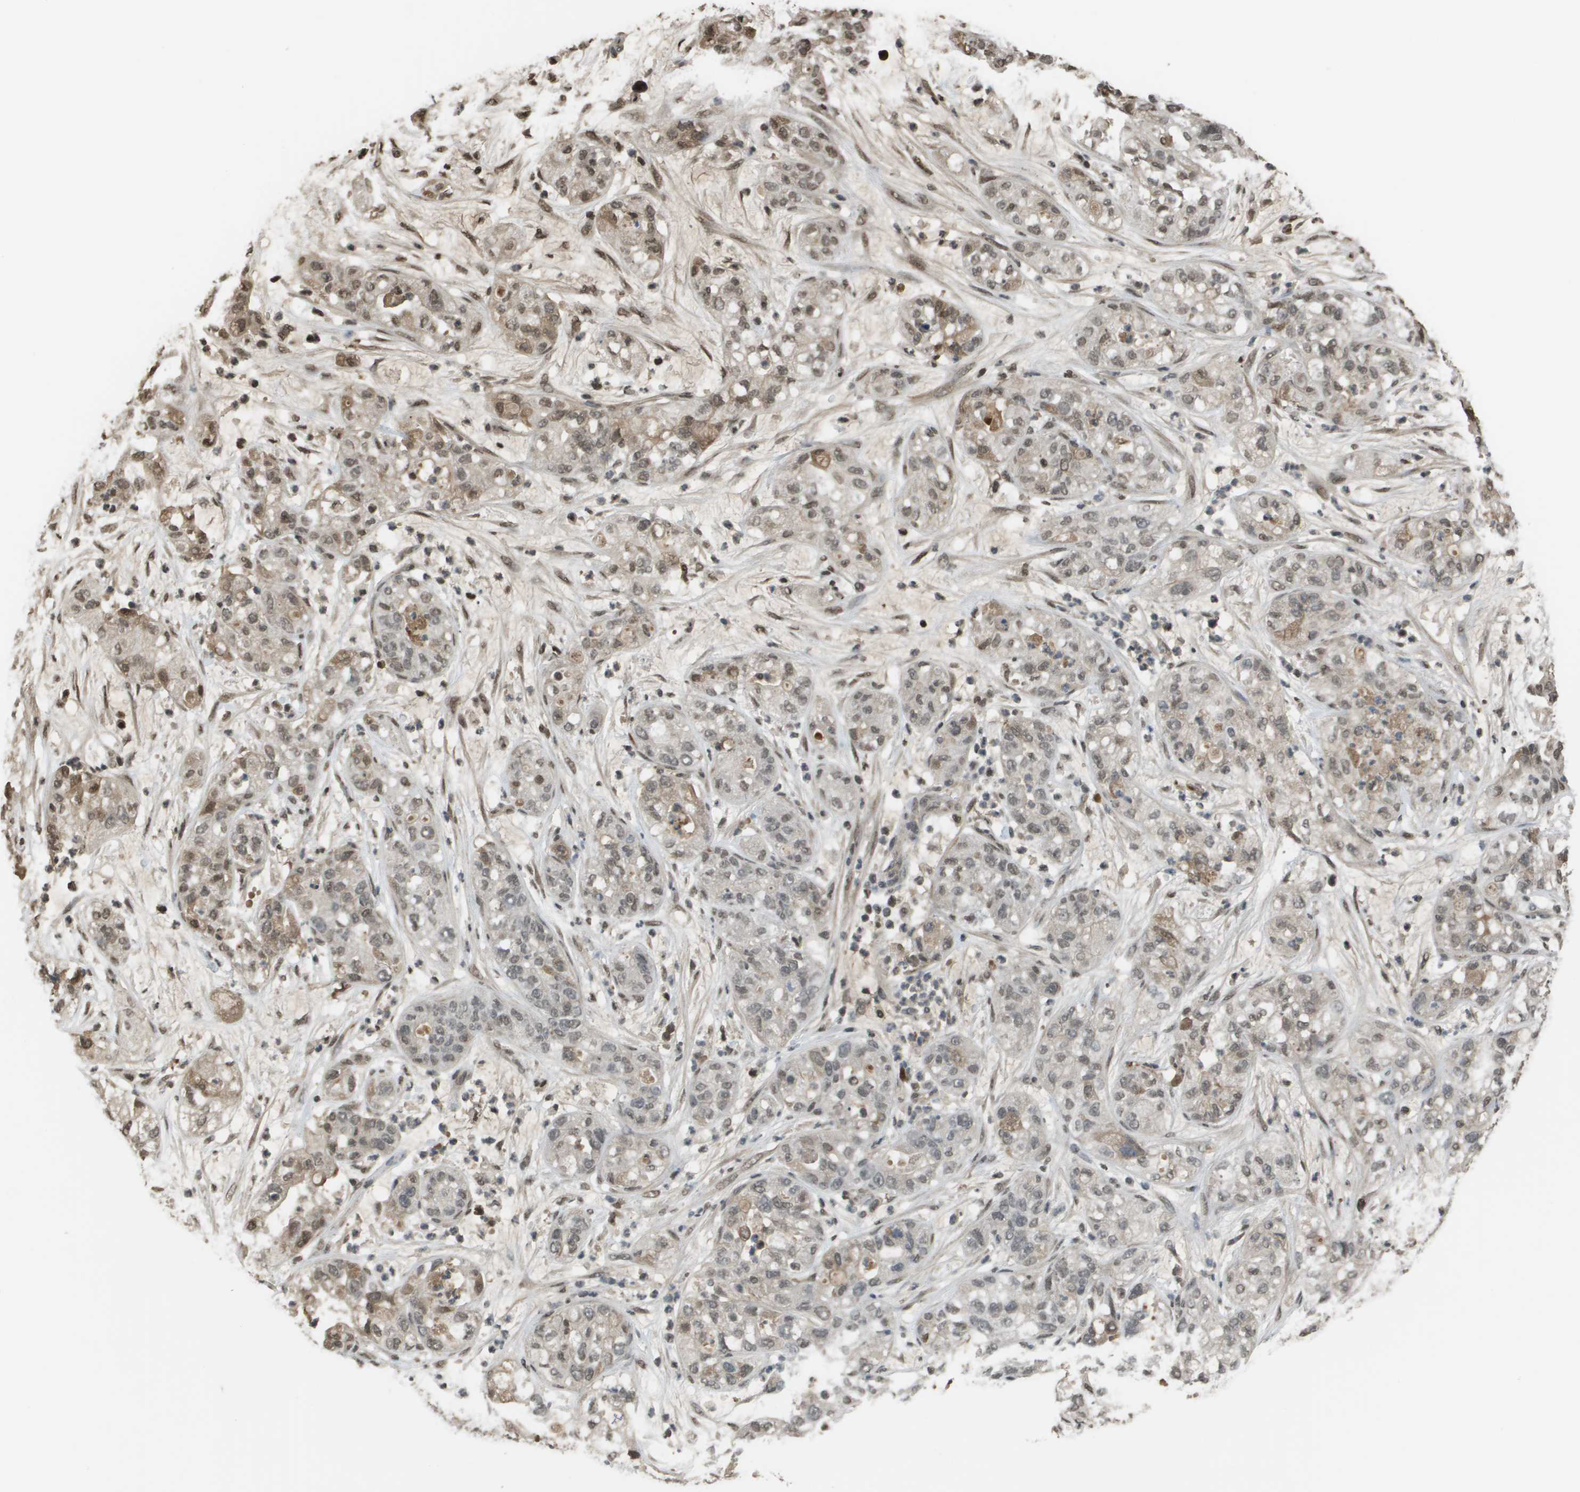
{"staining": {"intensity": "moderate", "quantity": "<25%", "location": "cytoplasmic/membranous,nuclear"}, "tissue": "pancreatic cancer", "cell_type": "Tumor cells", "image_type": "cancer", "snomed": [{"axis": "morphology", "description": "Adenocarcinoma, NOS"}, {"axis": "topography", "description": "Pancreas"}], "caption": "Adenocarcinoma (pancreatic) stained for a protein (brown) displays moderate cytoplasmic/membranous and nuclear positive positivity in about <25% of tumor cells.", "gene": "NDRG2", "patient": {"sex": "female", "age": 78}}